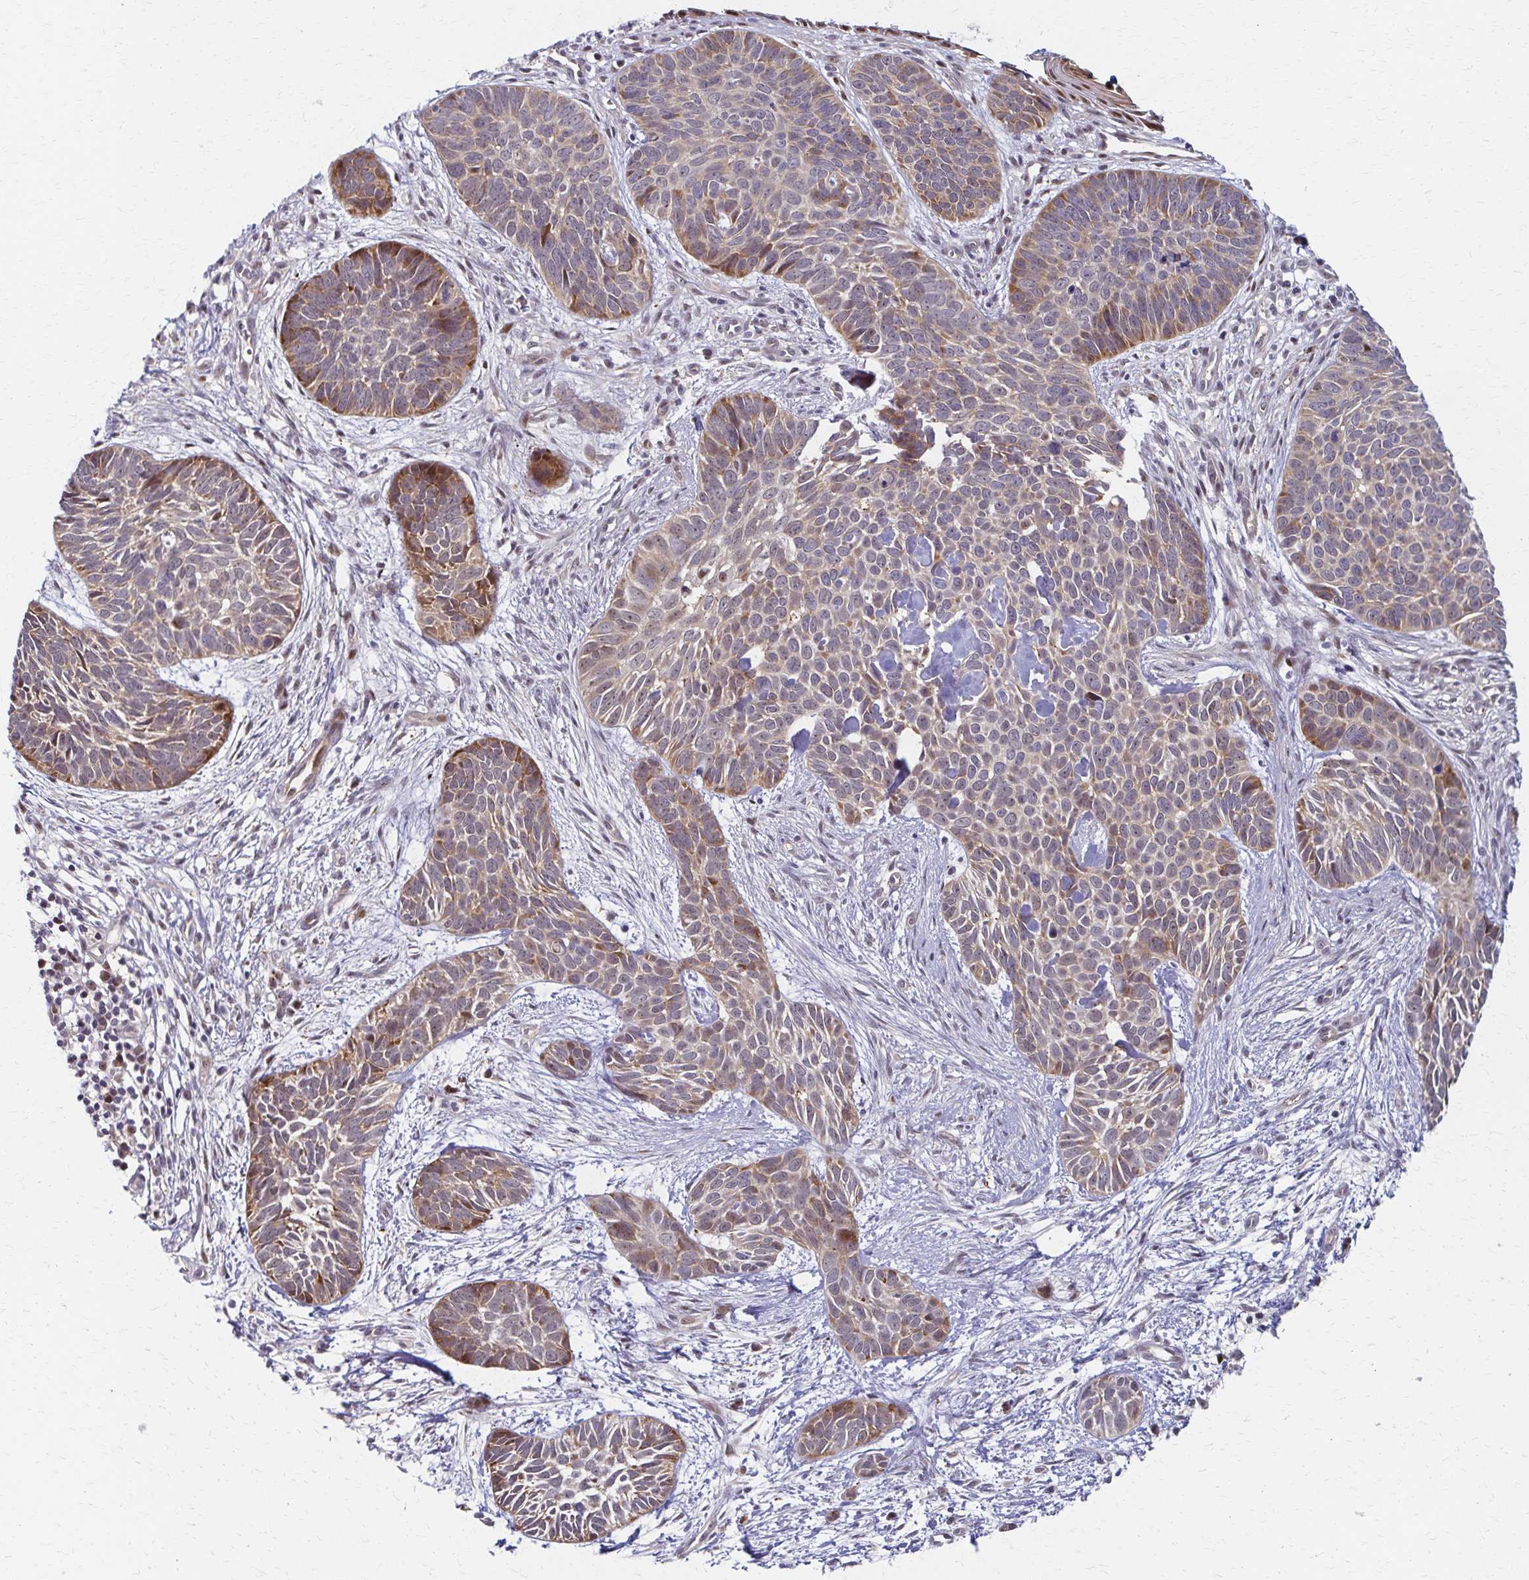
{"staining": {"intensity": "moderate", "quantity": "25%-75%", "location": "cytoplasmic/membranous"}, "tissue": "skin cancer", "cell_type": "Tumor cells", "image_type": "cancer", "snomed": [{"axis": "morphology", "description": "Basal cell carcinoma"}, {"axis": "topography", "description": "Skin"}], "caption": "Protein expression by immunohistochemistry (IHC) demonstrates moderate cytoplasmic/membranous expression in about 25%-75% of tumor cells in basal cell carcinoma (skin). (IHC, brightfield microscopy, high magnification).", "gene": "PSMD7", "patient": {"sex": "male", "age": 69}}